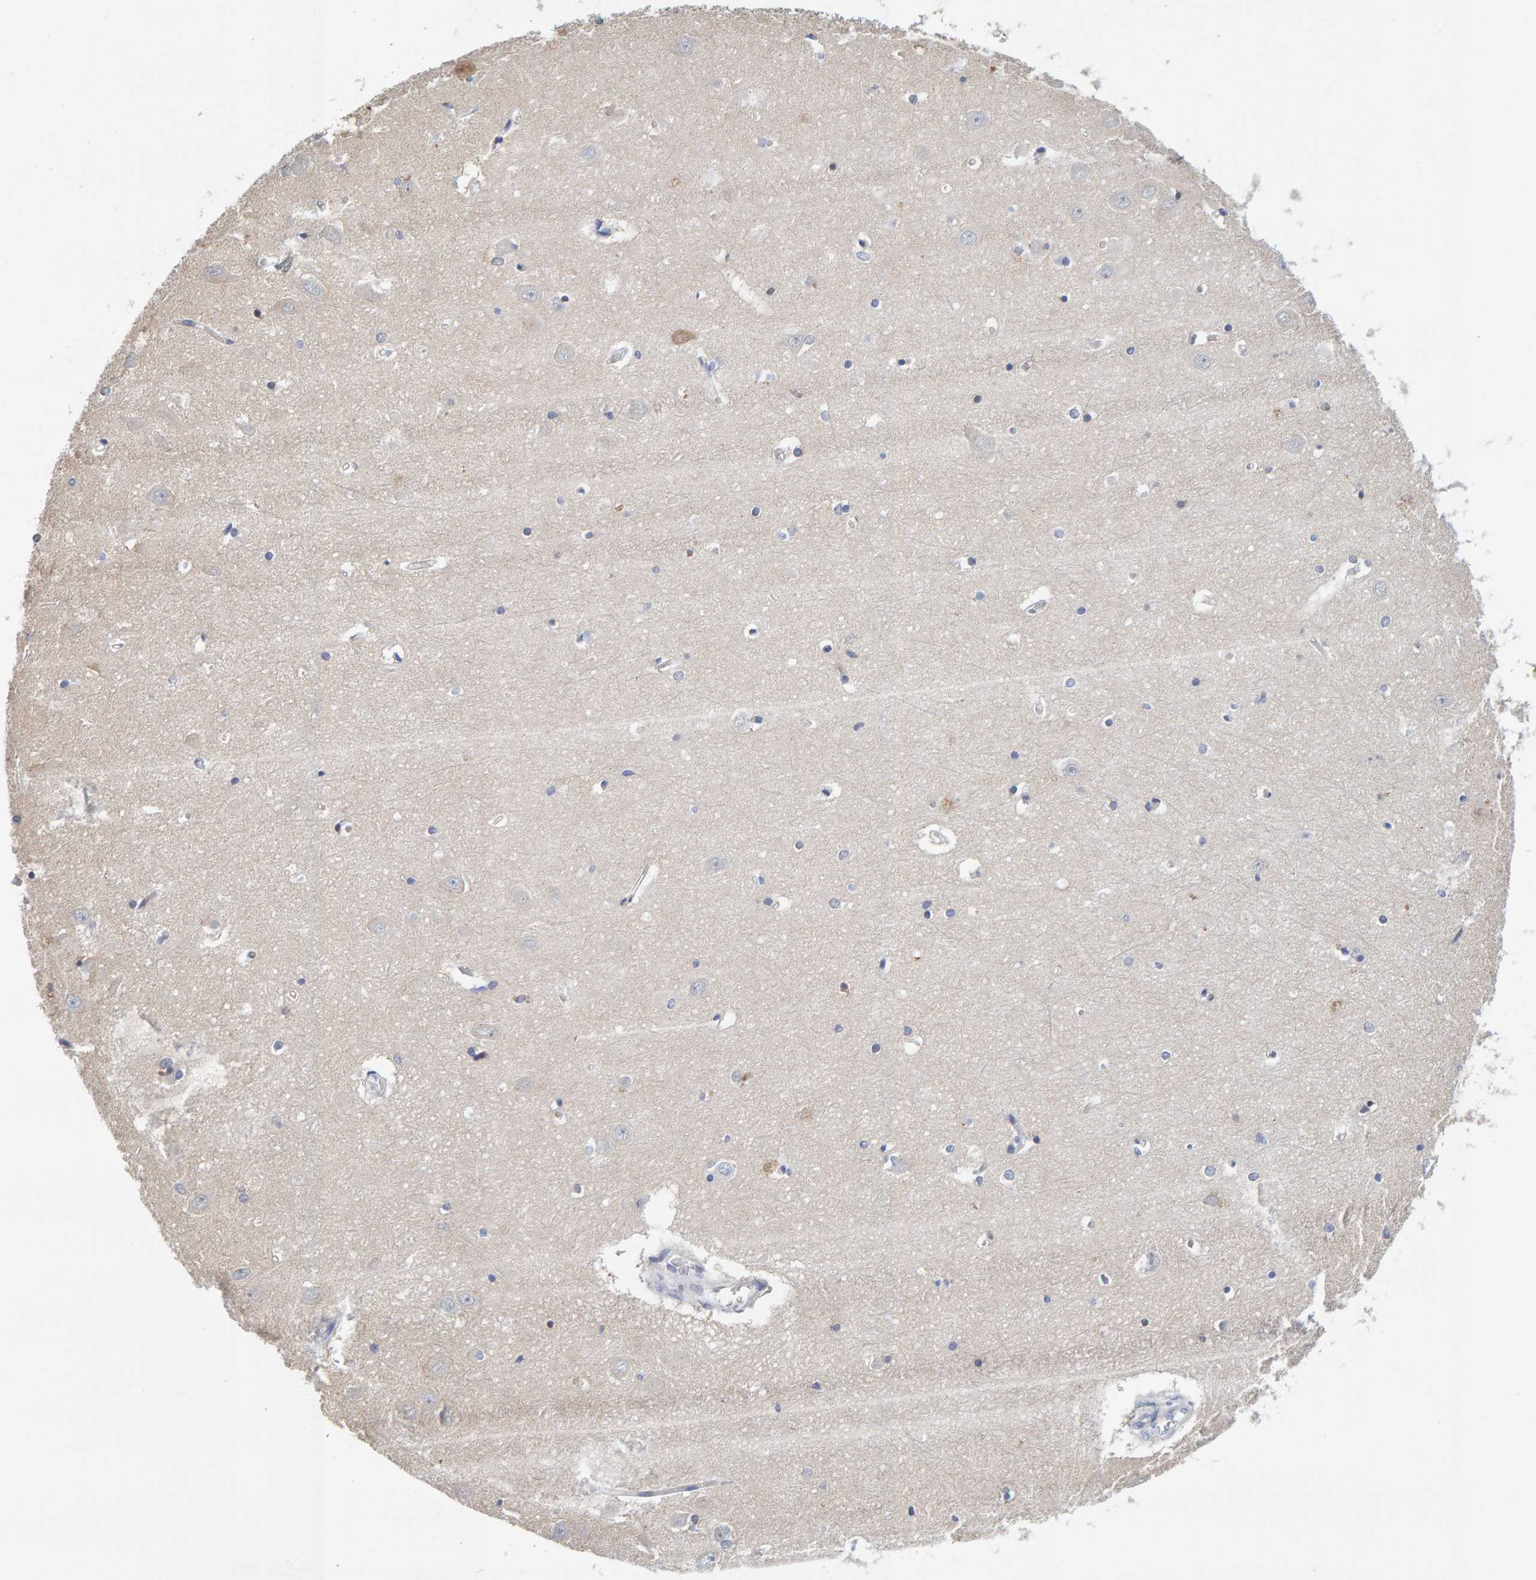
{"staining": {"intensity": "negative", "quantity": "none", "location": "none"}, "tissue": "hippocampus", "cell_type": "Glial cells", "image_type": "normal", "snomed": [{"axis": "morphology", "description": "Normal tissue, NOS"}, {"axis": "topography", "description": "Hippocampus"}], "caption": "The image displays no significant expression in glial cells of hippocampus.", "gene": "SGPL1", "patient": {"sex": "male", "age": 70}}